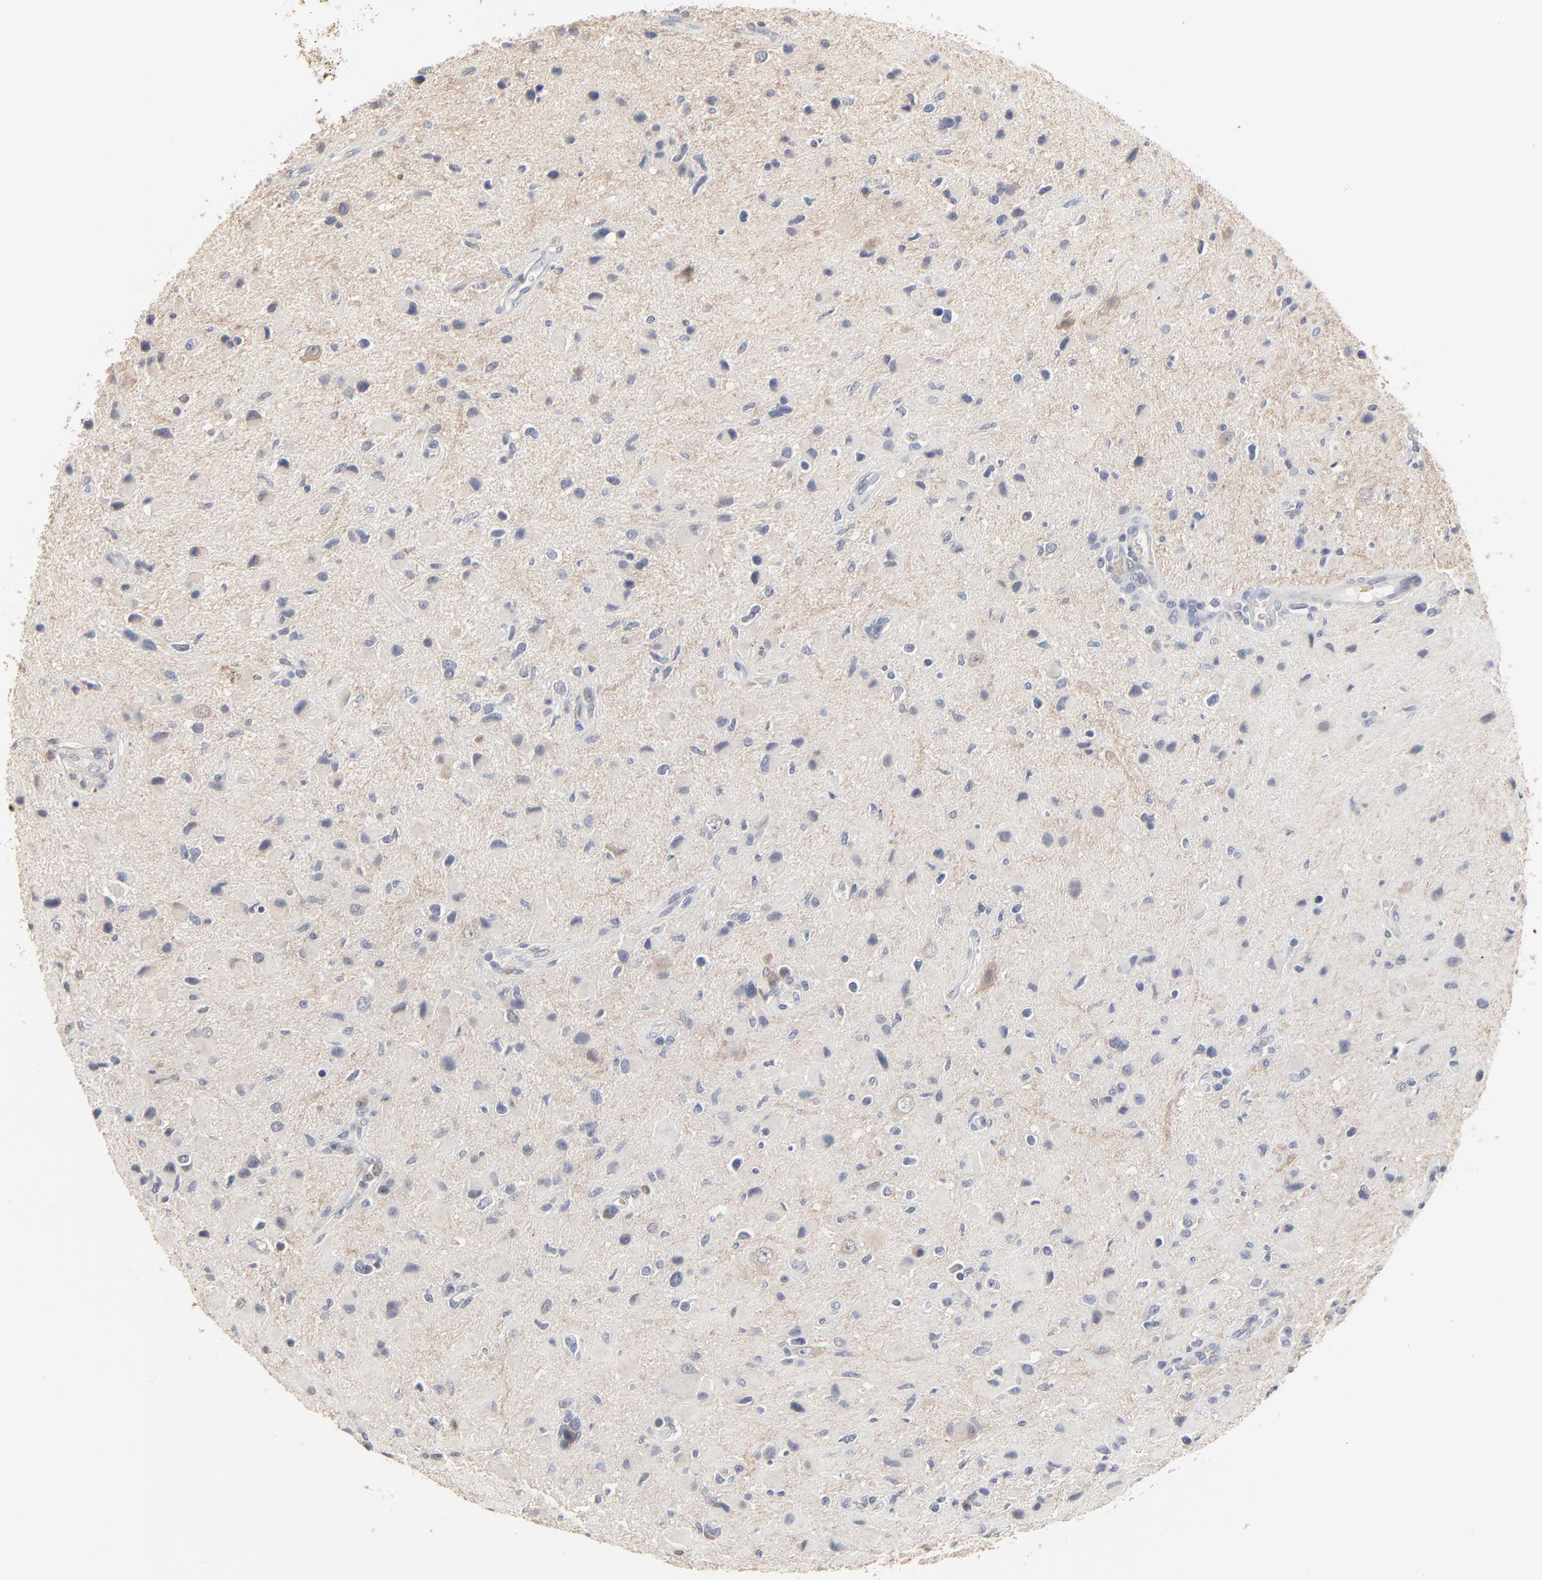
{"staining": {"intensity": "negative", "quantity": "none", "location": "none"}, "tissue": "glioma", "cell_type": "Tumor cells", "image_type": "cancer", "snomed": [{"axis": "morphology", "description": "Glioma, malignant, Low grade"}, {"axis": "topography", "description": "Brain"}], "caption": "Protein analysis of glioma displays no significant staining in tumor cells.", "gene": "FANCB", "patient": {"sex": "female", "age": 32}}